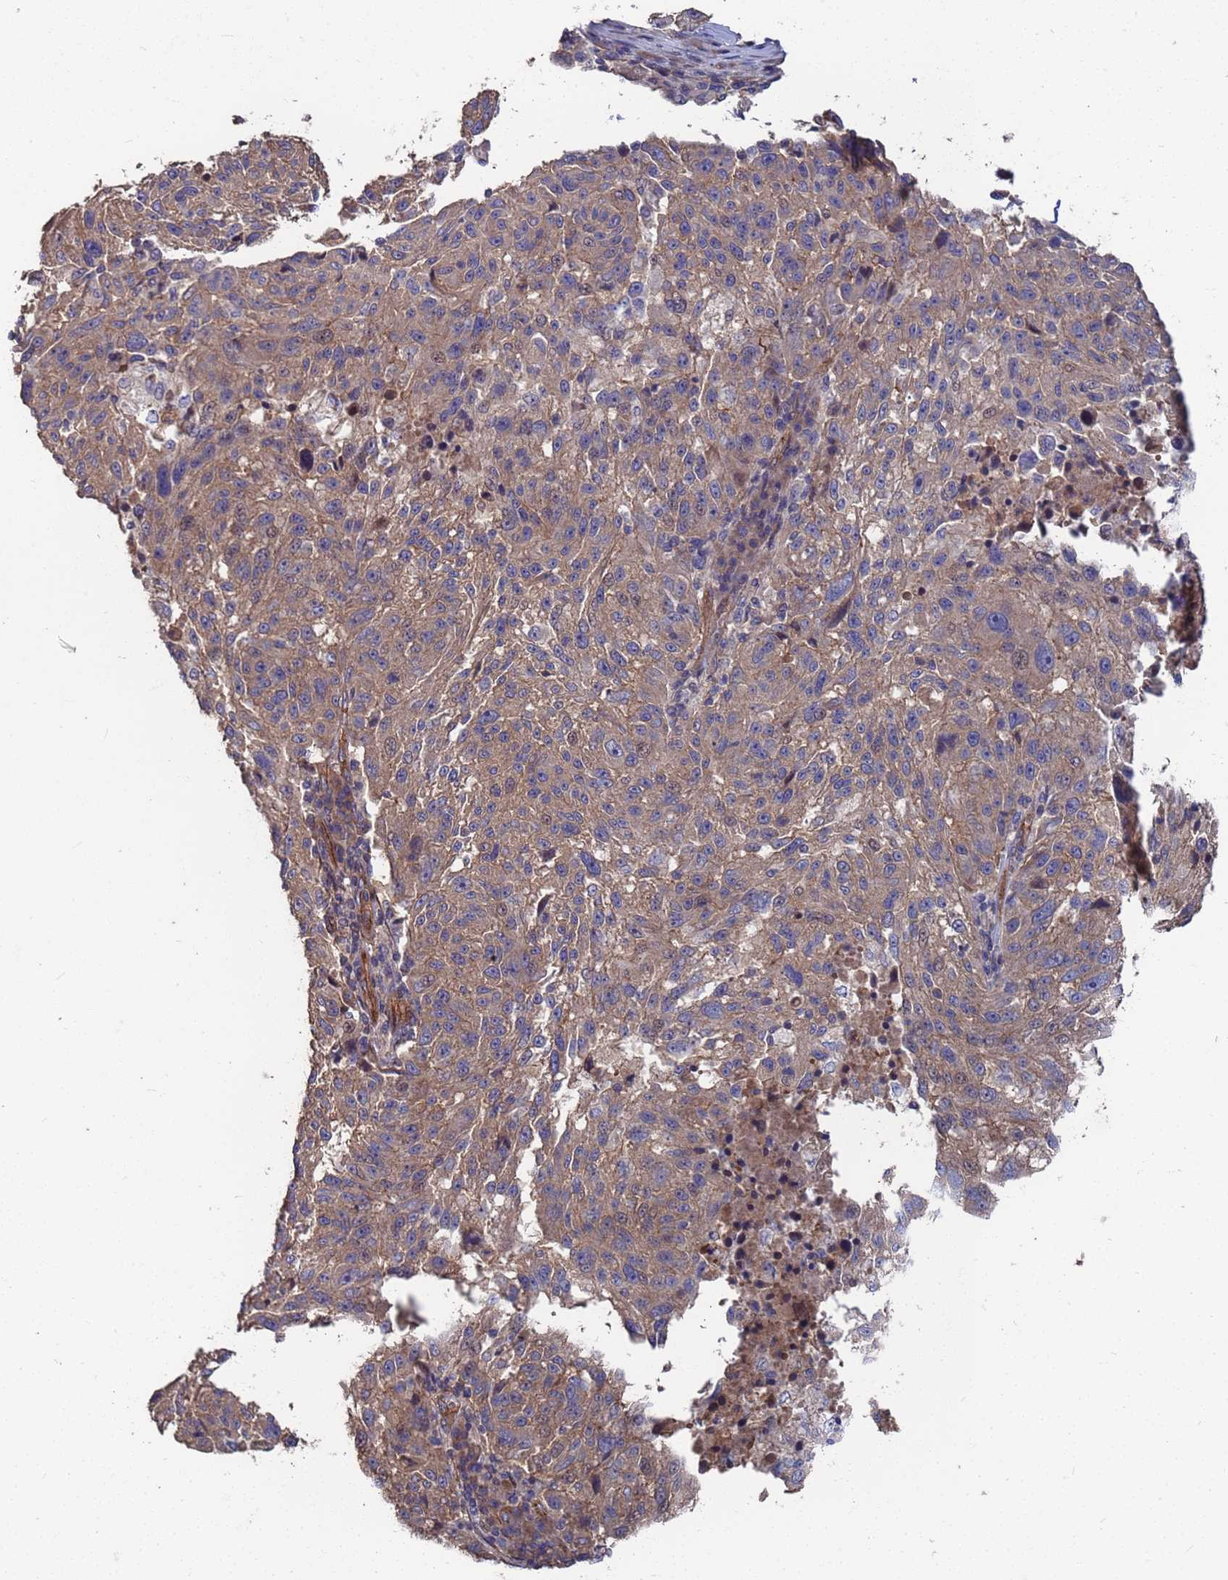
{"staining": {"intensity": "weak", "quantity": "25%-75%", "location": "cytoplasmic/membranous"}, "tissue": "melanoma", "cell_type": "Tumor cells", "image_type": "cancer", "snomed": [{"axis": "morphology", "description": "Malignant melanoma, NOS"}, {"axis": "topography", "description": "Skin"}], "caption": "Malignant melanoma stained with a protein marker displays weak staining in tumor cells.", "gene": "NDUFAF6", "patient": {"sex": "male", "age": 53}}